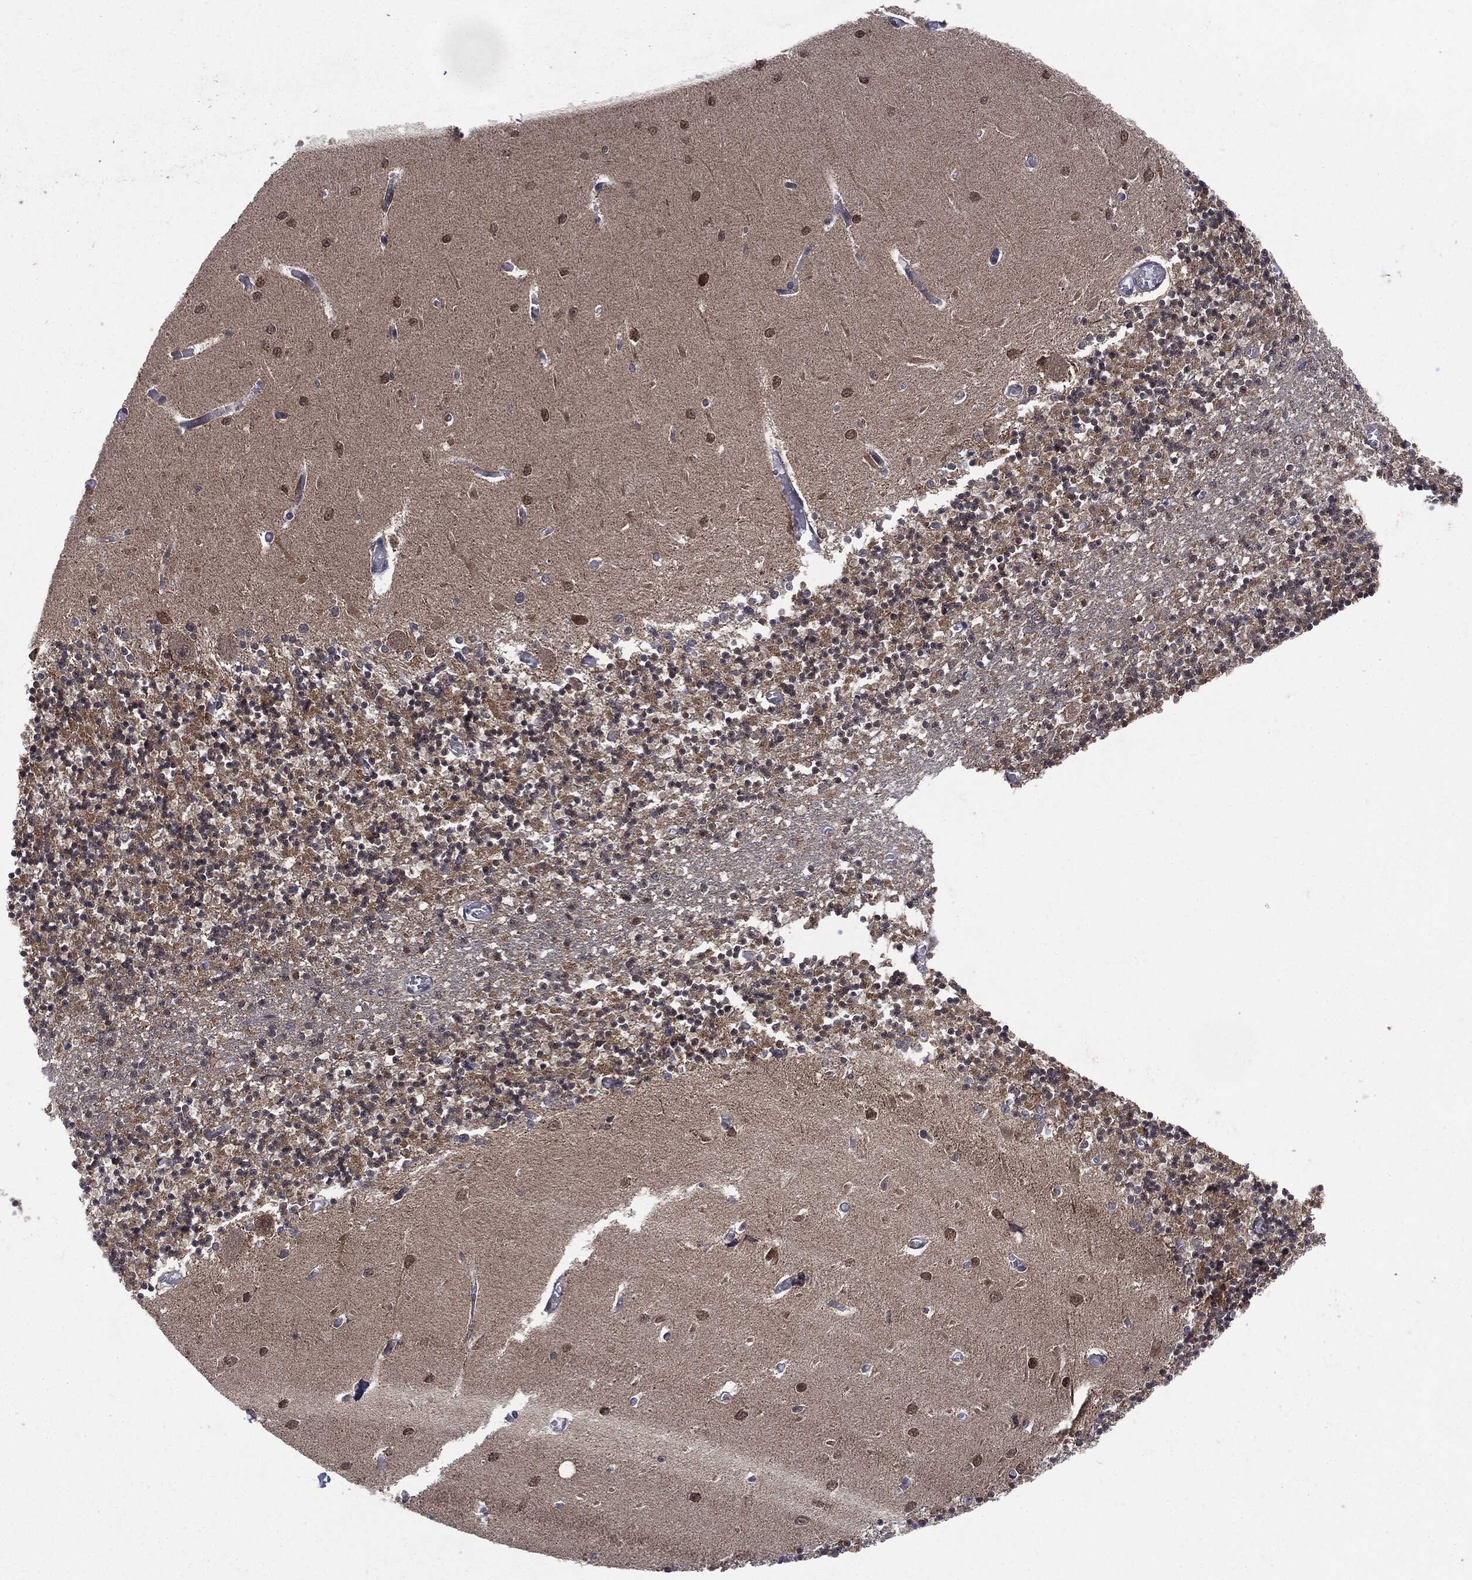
{"staining": {"intensity": "negative", "quantity": "none", "location": "none"}, "tissue": "cerebellum", "cell_type": "Cells in granular layer", "image_type": "normal", "snomed": [{"axis": "morphology", "description": "Normal tissue, NOS"}, {"axis": "topography", "description": "Cerebellum"}], "caption": "The immunohistochemistry image has no significant staining in cells in granular layer of cerebellum. Brightfield microscopy of IHC stained with DAB (3,3'-diaminobenzidine) (brown) and hematoxylin (blue), captured at high magnification.", "gene": "PTPA", "patient": {"sex": "female", "age": 64}}